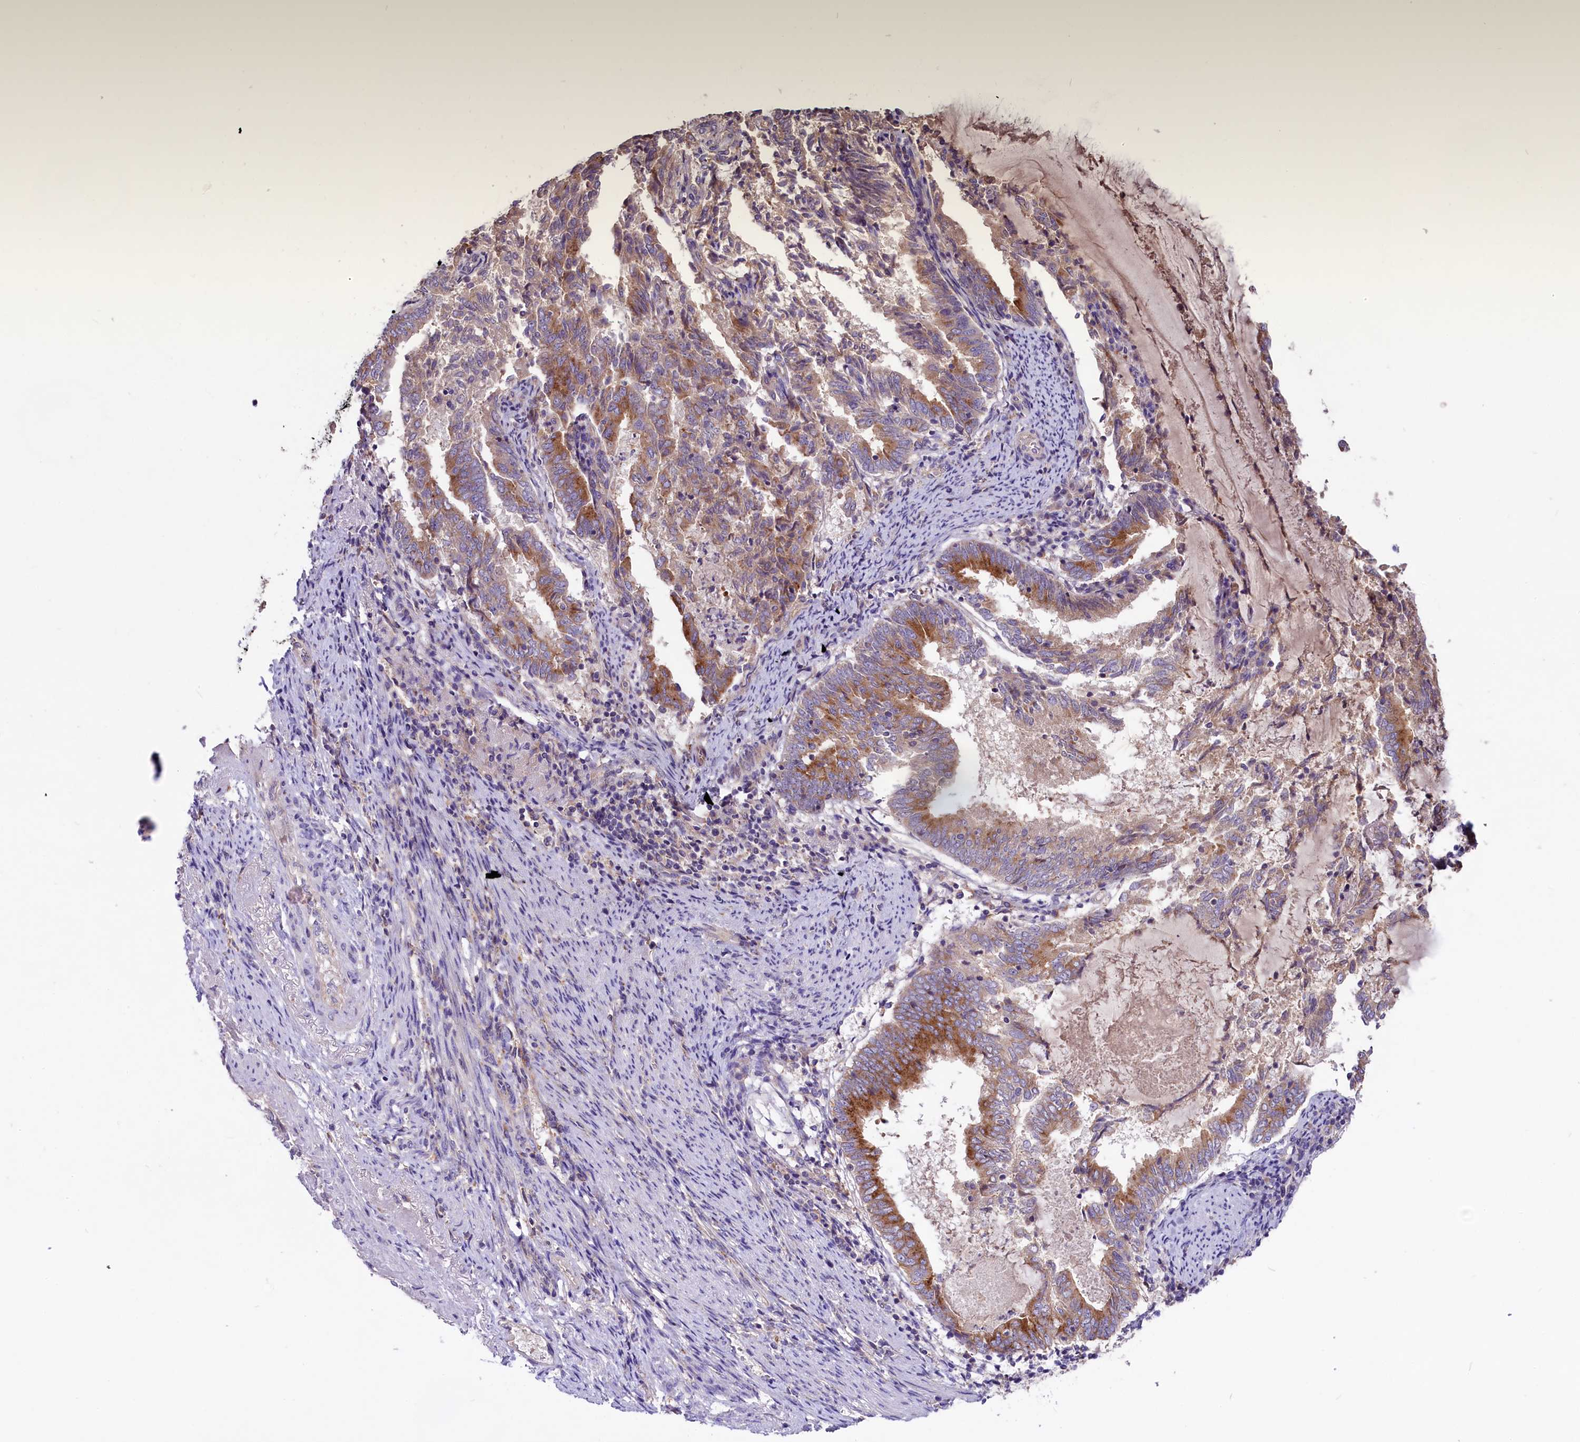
{"staining": {"intensity": "moderate", "quantity": ">75%", "location": "cytoplasmic/membranous"}, "tissue": "endometrial cancer", "cell_type": "Tumor cells", "image_type": "cancer", "snomed": [{"axis": "morphology", "description": "Adenocarcinoma, NOS"}, {"axis": "topography", "description": "Endometrium"}], "caption": "This histopathology image exhibits IHC staining of human adenocarcinoma (endometrial), with medium moderate cytoplasmic/membranous expression in about >75% of tumor cells.", "gene": "PEMT", "patient": {"sex": "female", "age": 80}}